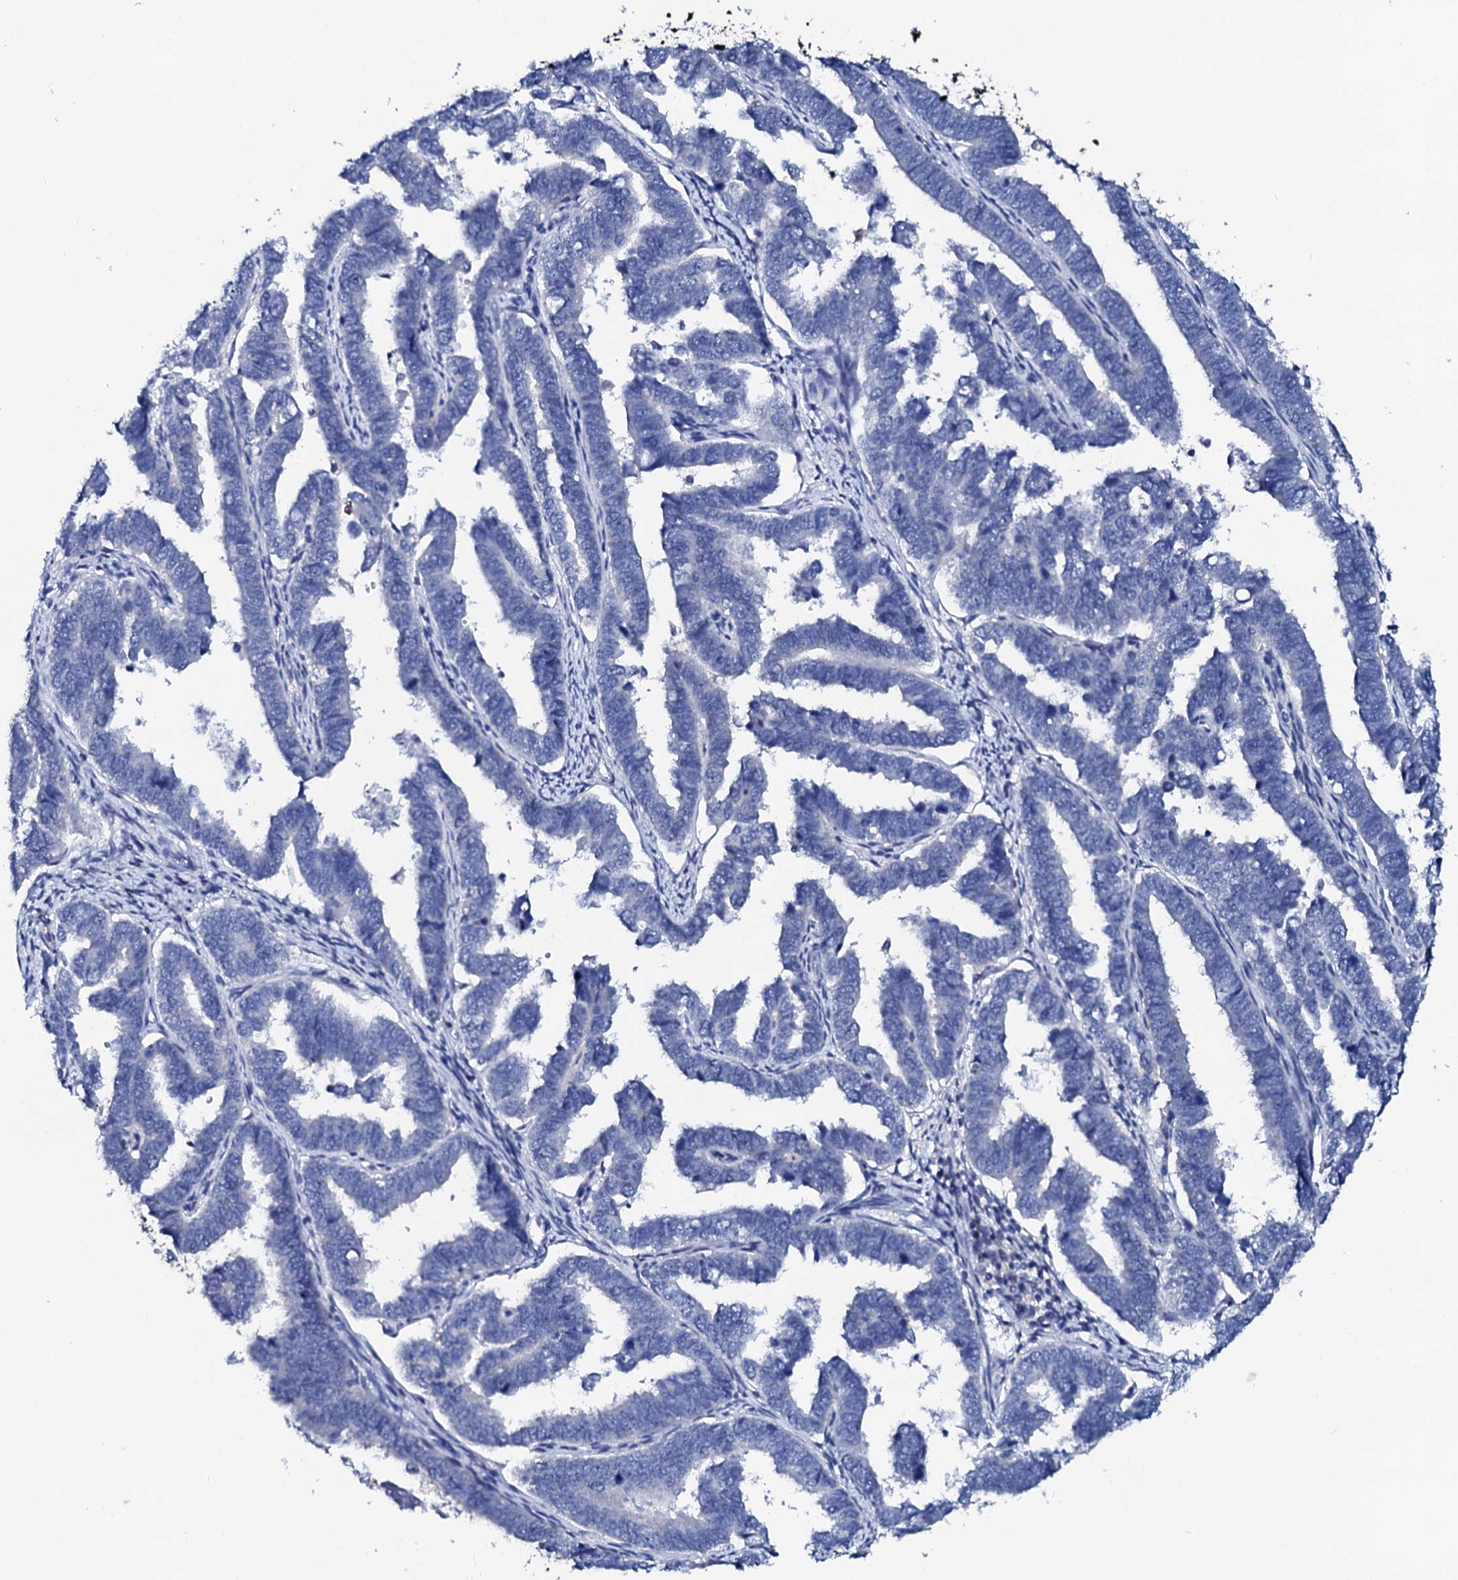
{"staining": {"intensity": "negative", "quantity": "none", "location": "none"}, "tissue": "endometrial cancer", "cell_type": "Tumor cells", "image_type": "cancer", "snomed": [{"axis": "morphology", "description": "Adenocarcinoma, NOS"}, {"axis": "topography", "description": "Endometrium"}], "caption": "Human endometrial cancer (adenocarcinoma) stained for a protein using immunohistochemistry demonstrates no positivity in tumor cells.", "gene": "GLB1L3", "patient": {"sex": "female", "age": 75}}